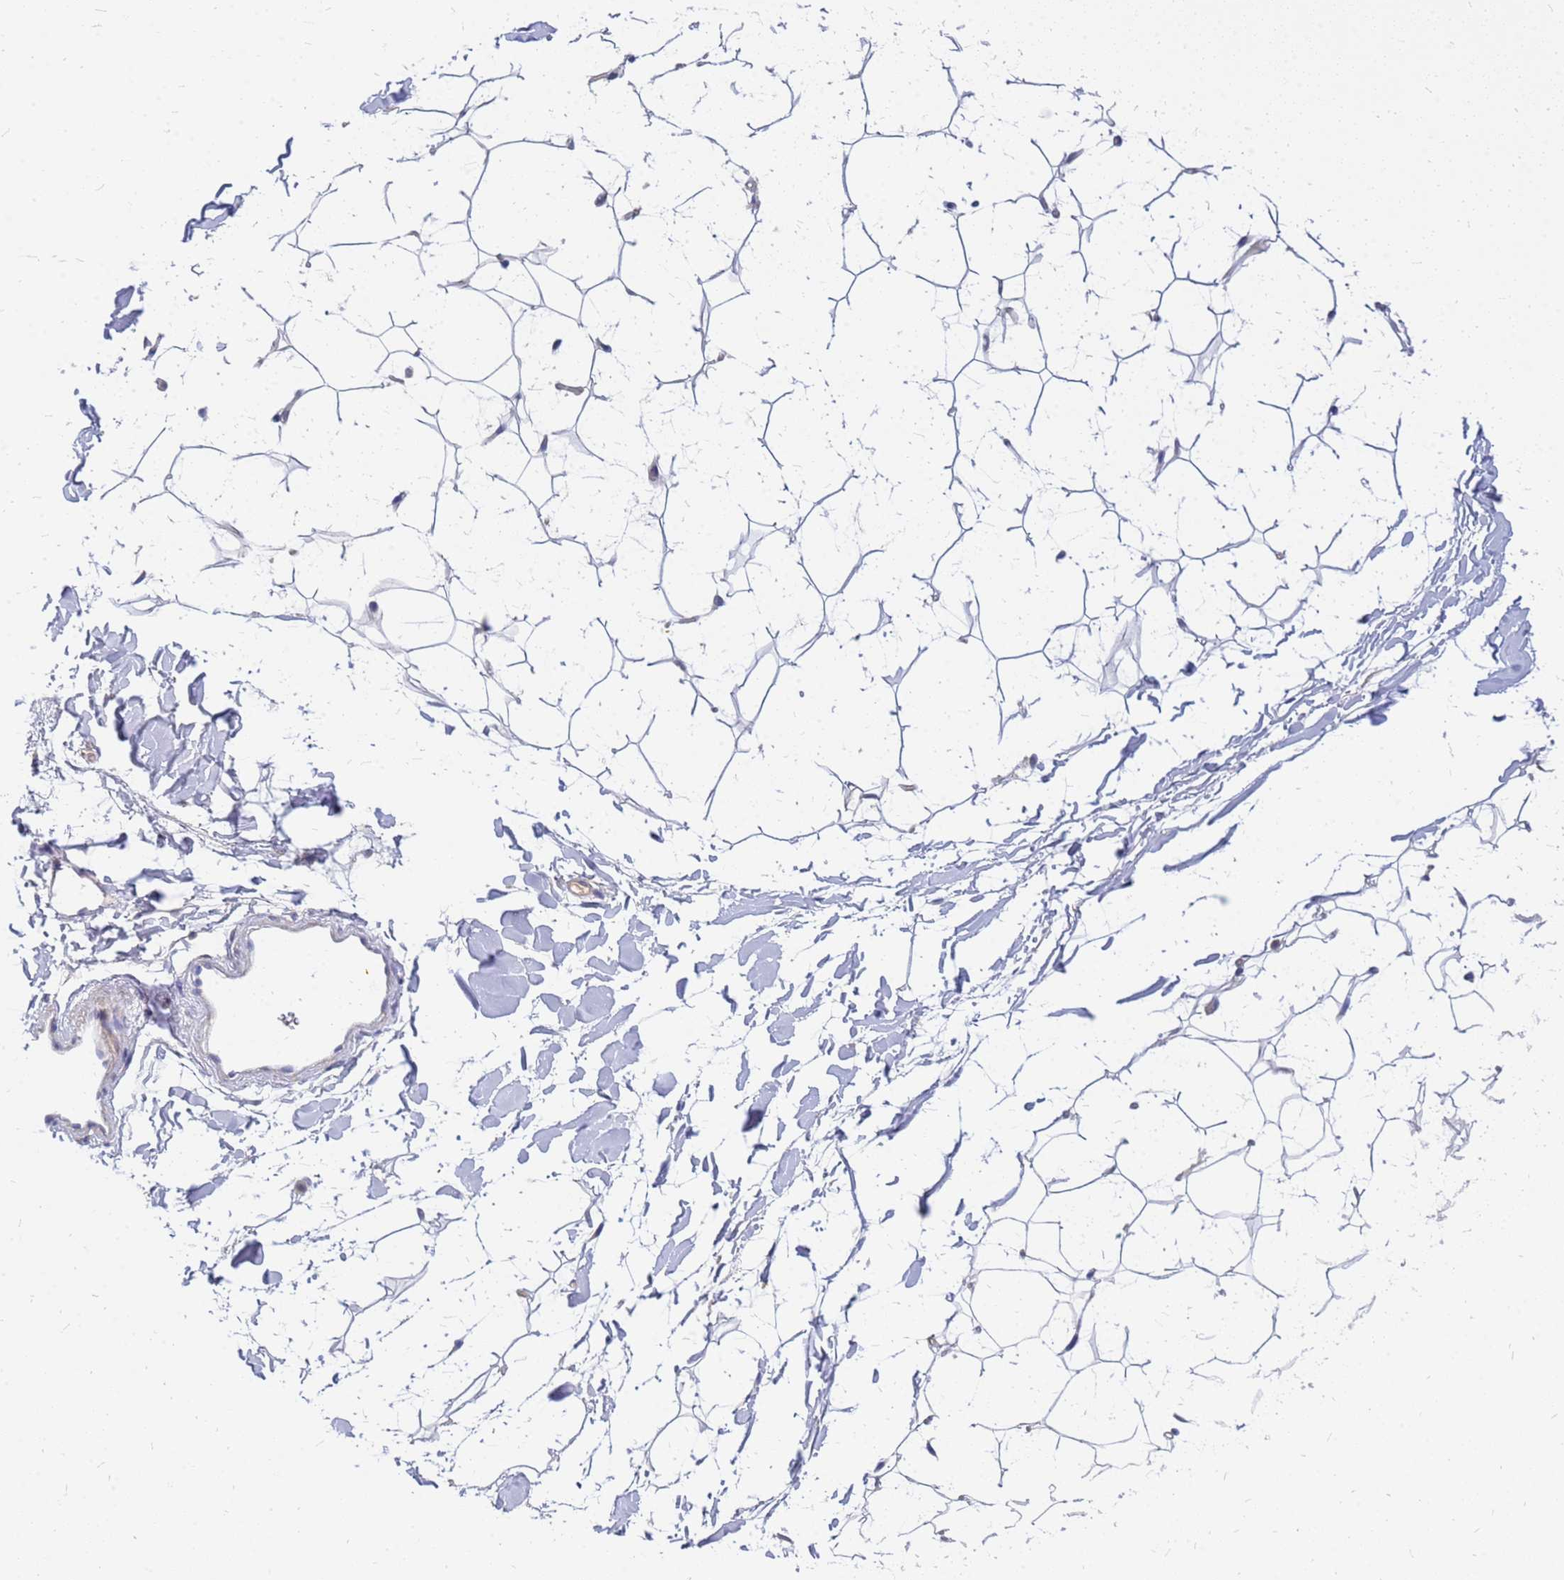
{"staining": {"intensity": "negative", "quantity": "none", "location": "none"}, "tissue": "adipose tissue", "cell_type": "Adipocytes", "image_type": "normal", "snomed": [{"axis": "morphology", "description": "Normal tissue, NOS"}, {"axis": "topography", "description": "Breast"}], "caption": "High magnification brightfield microscopy of benign adipose tissue stained with DAB (brown) and counterstained with hematoxylin (blue): adipocytes show no significant expression. Brightfield microscopy of immunohistochemistry stained with DAB (3,3'-diaminobenzidine) (brown) and hematoxylin (blue), captured at high magnification.", "gene": "SRGAP3", "patient": {"sex": "female", "age": 26}}